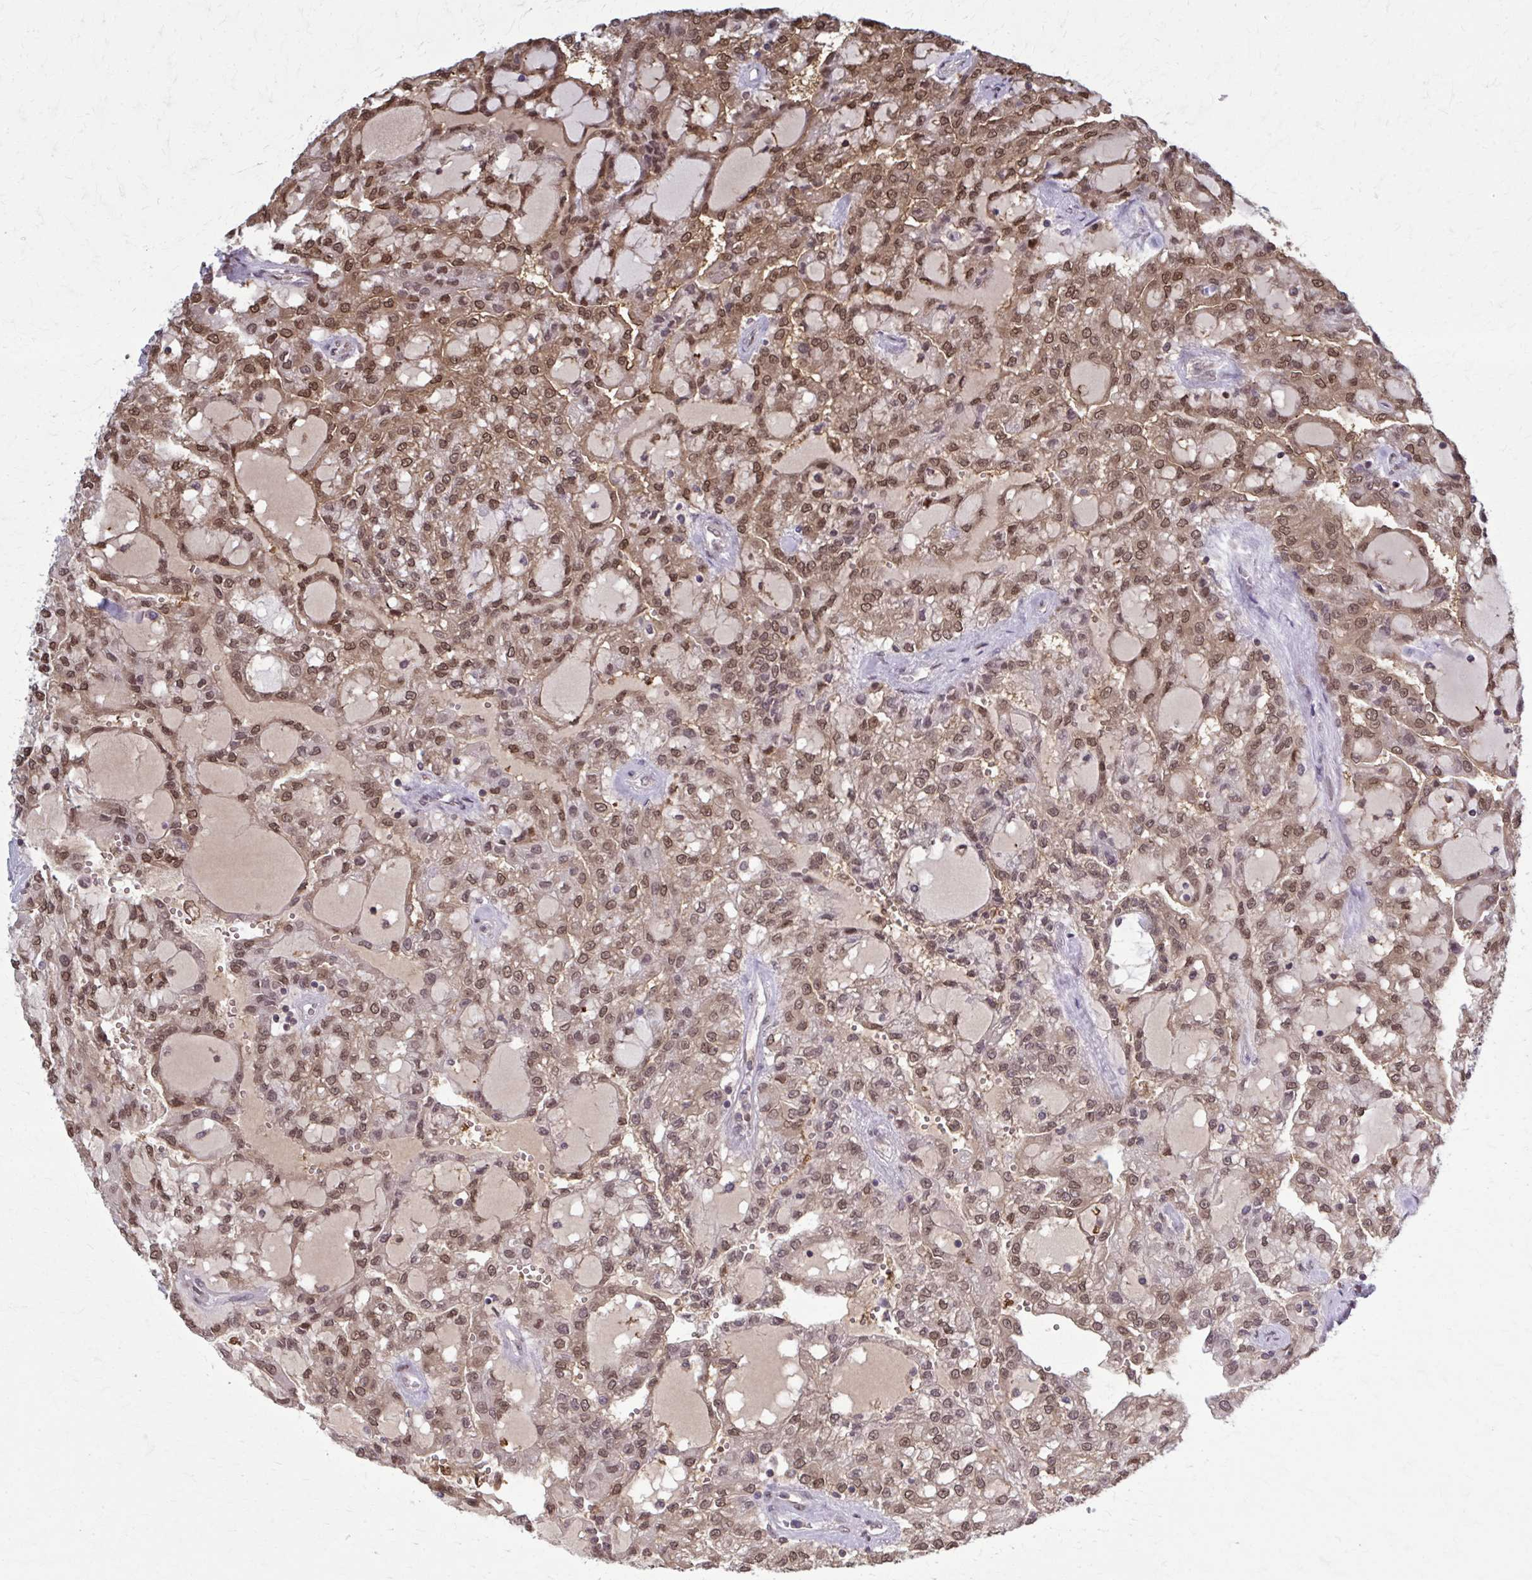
{"staining": {"intensity": "moderate", "quantity": ">75%", "location": "cytoplasmic/membranous,nuclear"}, "tissue": "renal cancer", "cell_type": "Tumor cells", "image_type": "cancer", "snomed": [{"axis": "morphology", "description": "Adenocarcinoma, NOS"}, {"axis": "topography", "description": "Kidney"}], "caption": "Tumor cells reveal medium levels of moderate cytoplasmic/membranous and nuclear staining in about >75% of cells in human renal cancer.", "gene": "MDH1", "patient": {"sex": "male", "age": 63}}